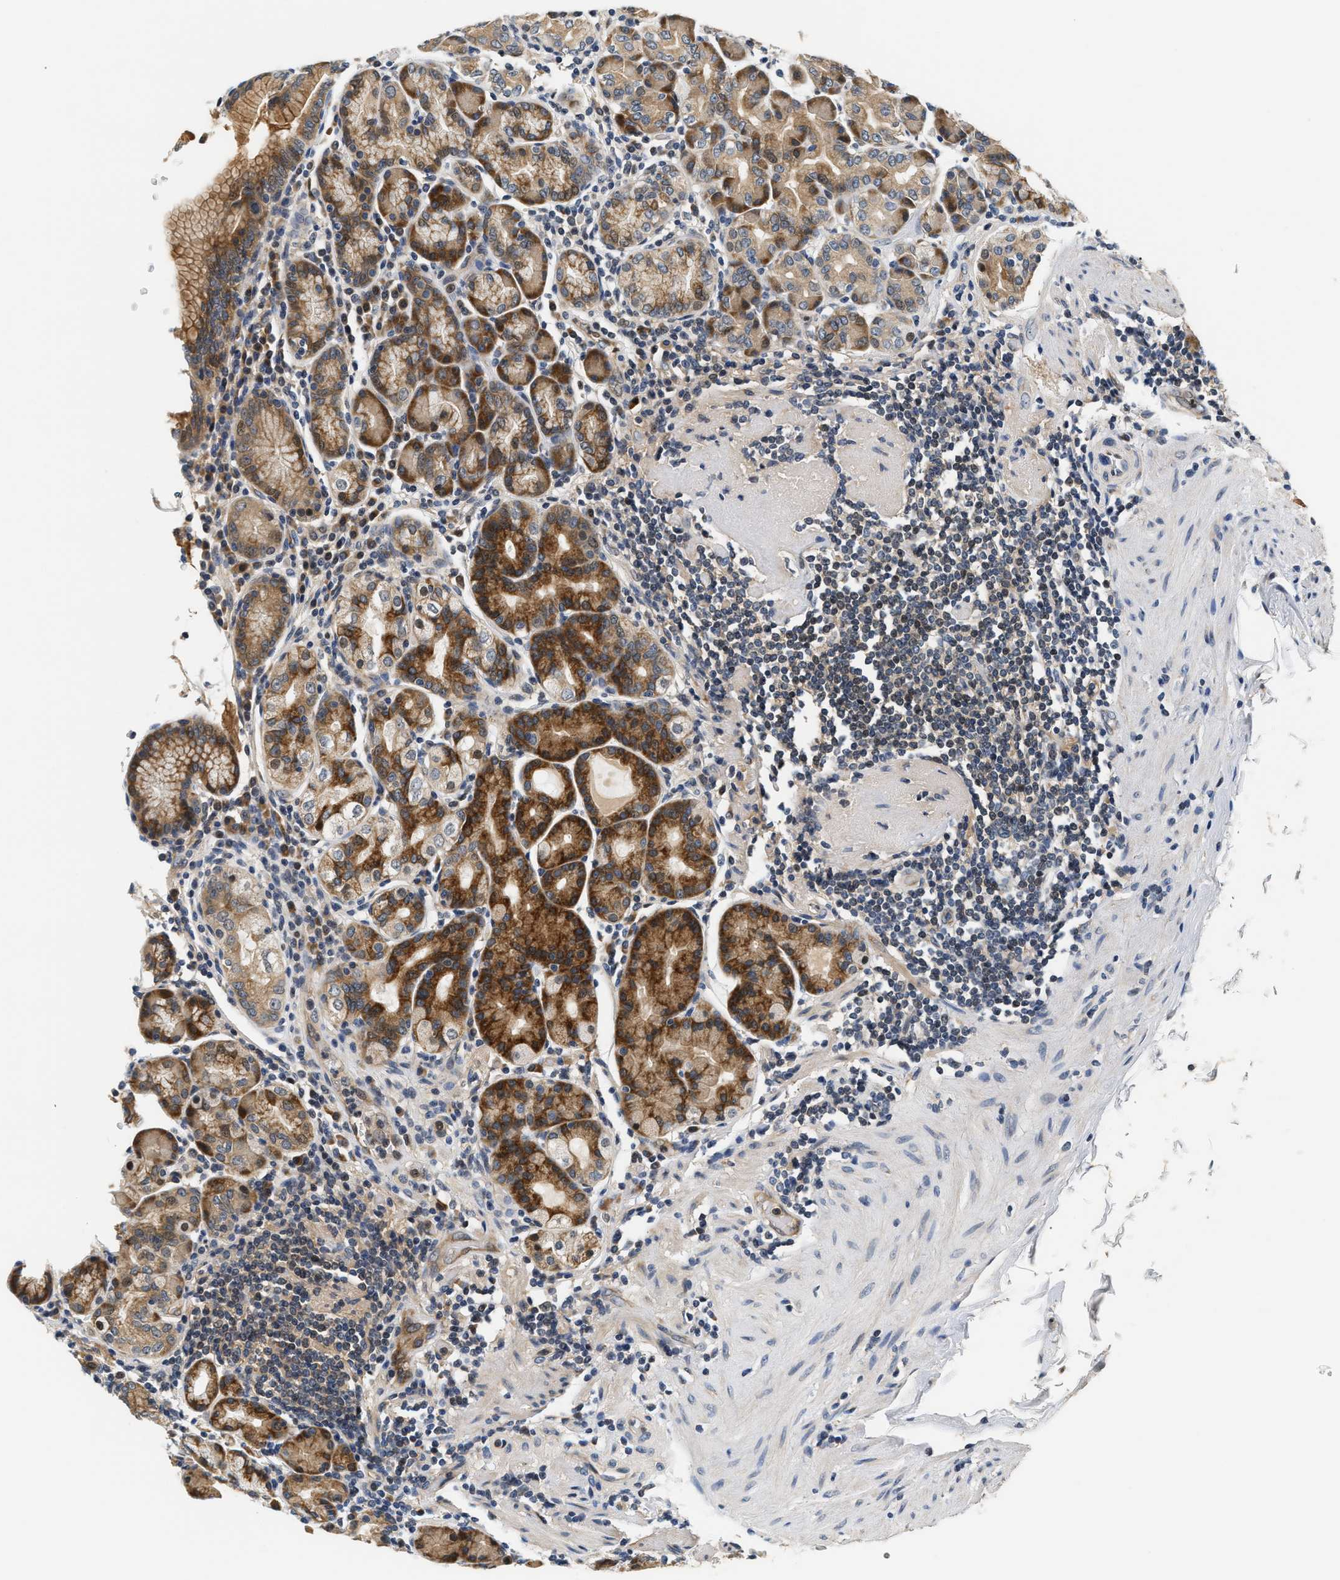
{"staining": {"intensity": "moderate", "quantity": ">75%", "location": "cytoplasmic/membranous"}, "tissue": "stomach", "cell_type": "Glandular cells", "image_type": "normal", "snomed": [{"axis": "morphology", "description": "Normal tissue, NOS"}, {"axis": "topography", "description": "Stomach, lower"}], "caption": "Immunohistochemistry histopathology image of benign stomach: stomach stained using immunohistochemistry (IHC) reveals medium levels of moderate protein expression localized specifically in the cytoplasmic/membranous of glandular cells, appearing as a cytoplasmic/membranous brown color.", "gene": "TNIP2", "patient": {"sex": "female", "age": 76}}